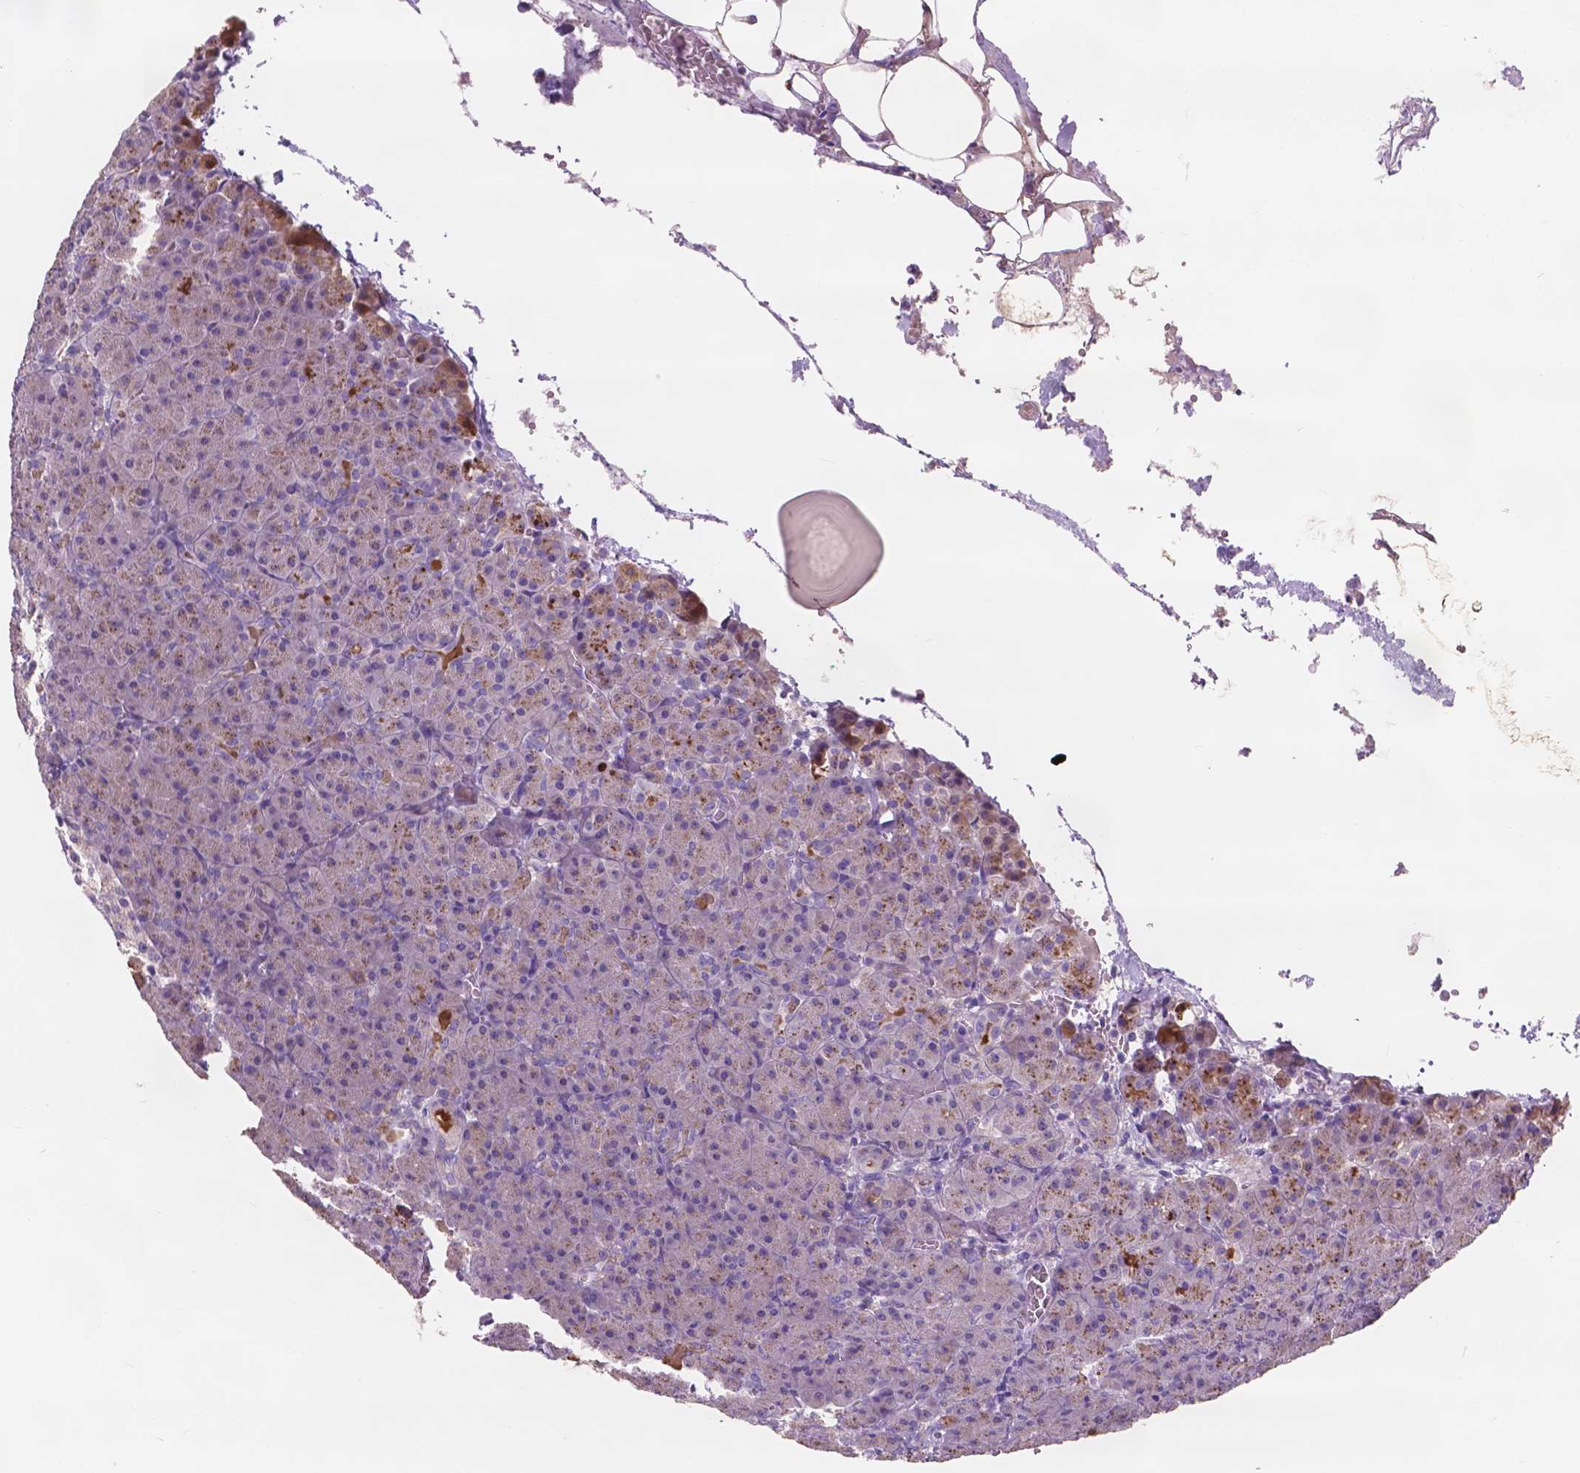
{"staining": {"intensity": "moderate", "quantity": "25%-75%", "location": "cytoplasmic/membranous"}, "tissue": "pancreas", "cell_type": "Exocrine glandular cells", "image_type": "normal", "snomed": [{"axis": "morphology", "description": "Normal tissue, NOS"}, {"axis": "topography", "description": "Pancreas"}], "caption": "IHC of unremarkable pancreas exhibits medium levels of moderate cytoplasmic/membranous expression in about 25%-75% of exocrine glandular cells.", "gene": "IREB2", "patient": {"sex": "female", "age": 74}}